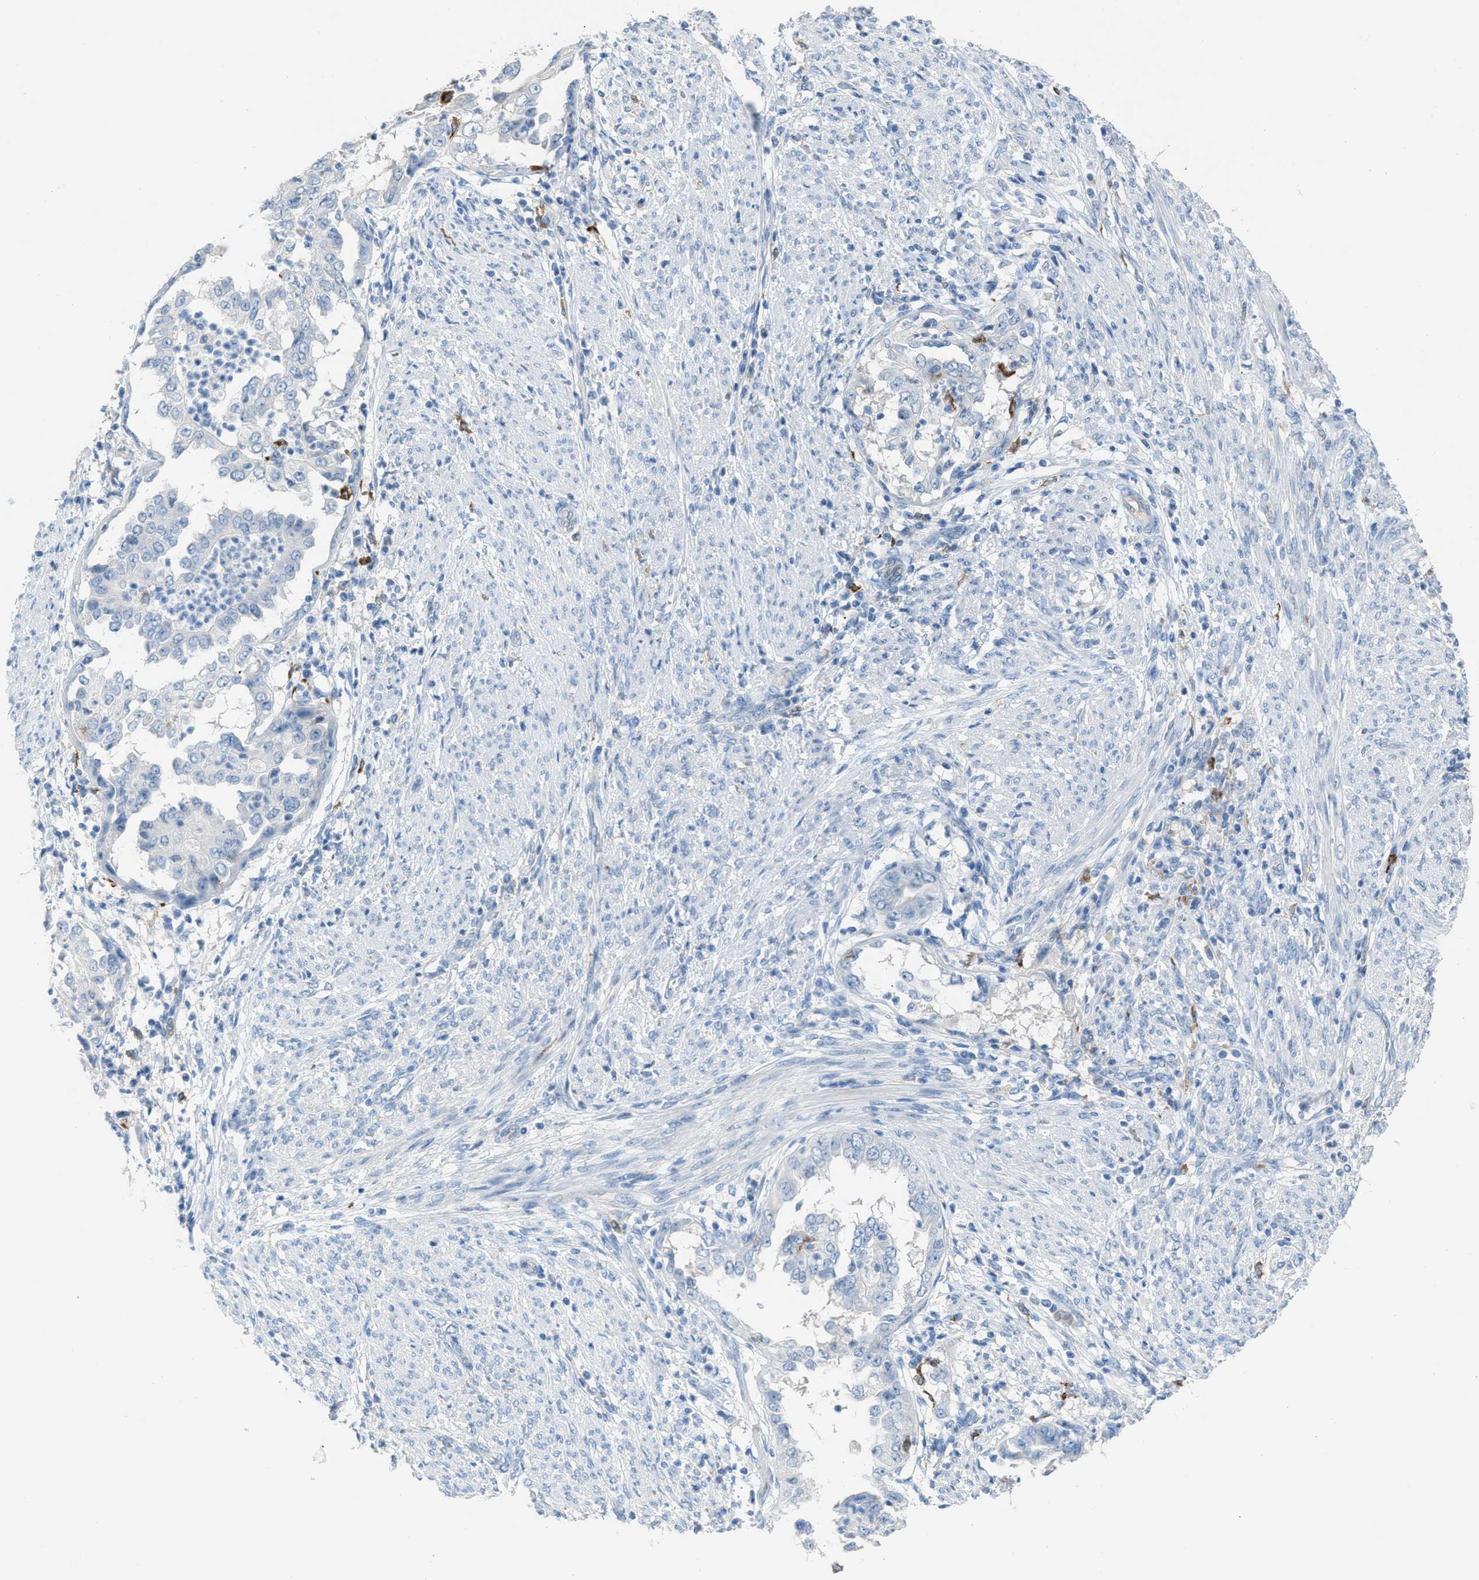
{"staining": {"intensity": "negative", "quantity": "none", "location": "none"}, "tissue": "endometrial cancer", "cell_type": "Tumor cells", "image_type": "cancer", "snomed": [{"axis": "morphology", "description": "Adenocarcinoma, NOS"}, {"axis": "topography", "description": "Endometrium"}], "caption": "Immunohistochemistry (IHC) image of endometrial cancer stained for a protein (brown), which shows no positivity in tumor cells.", "gene": "CLEC10A", "patient": {"sex": "female", "age": 85}}